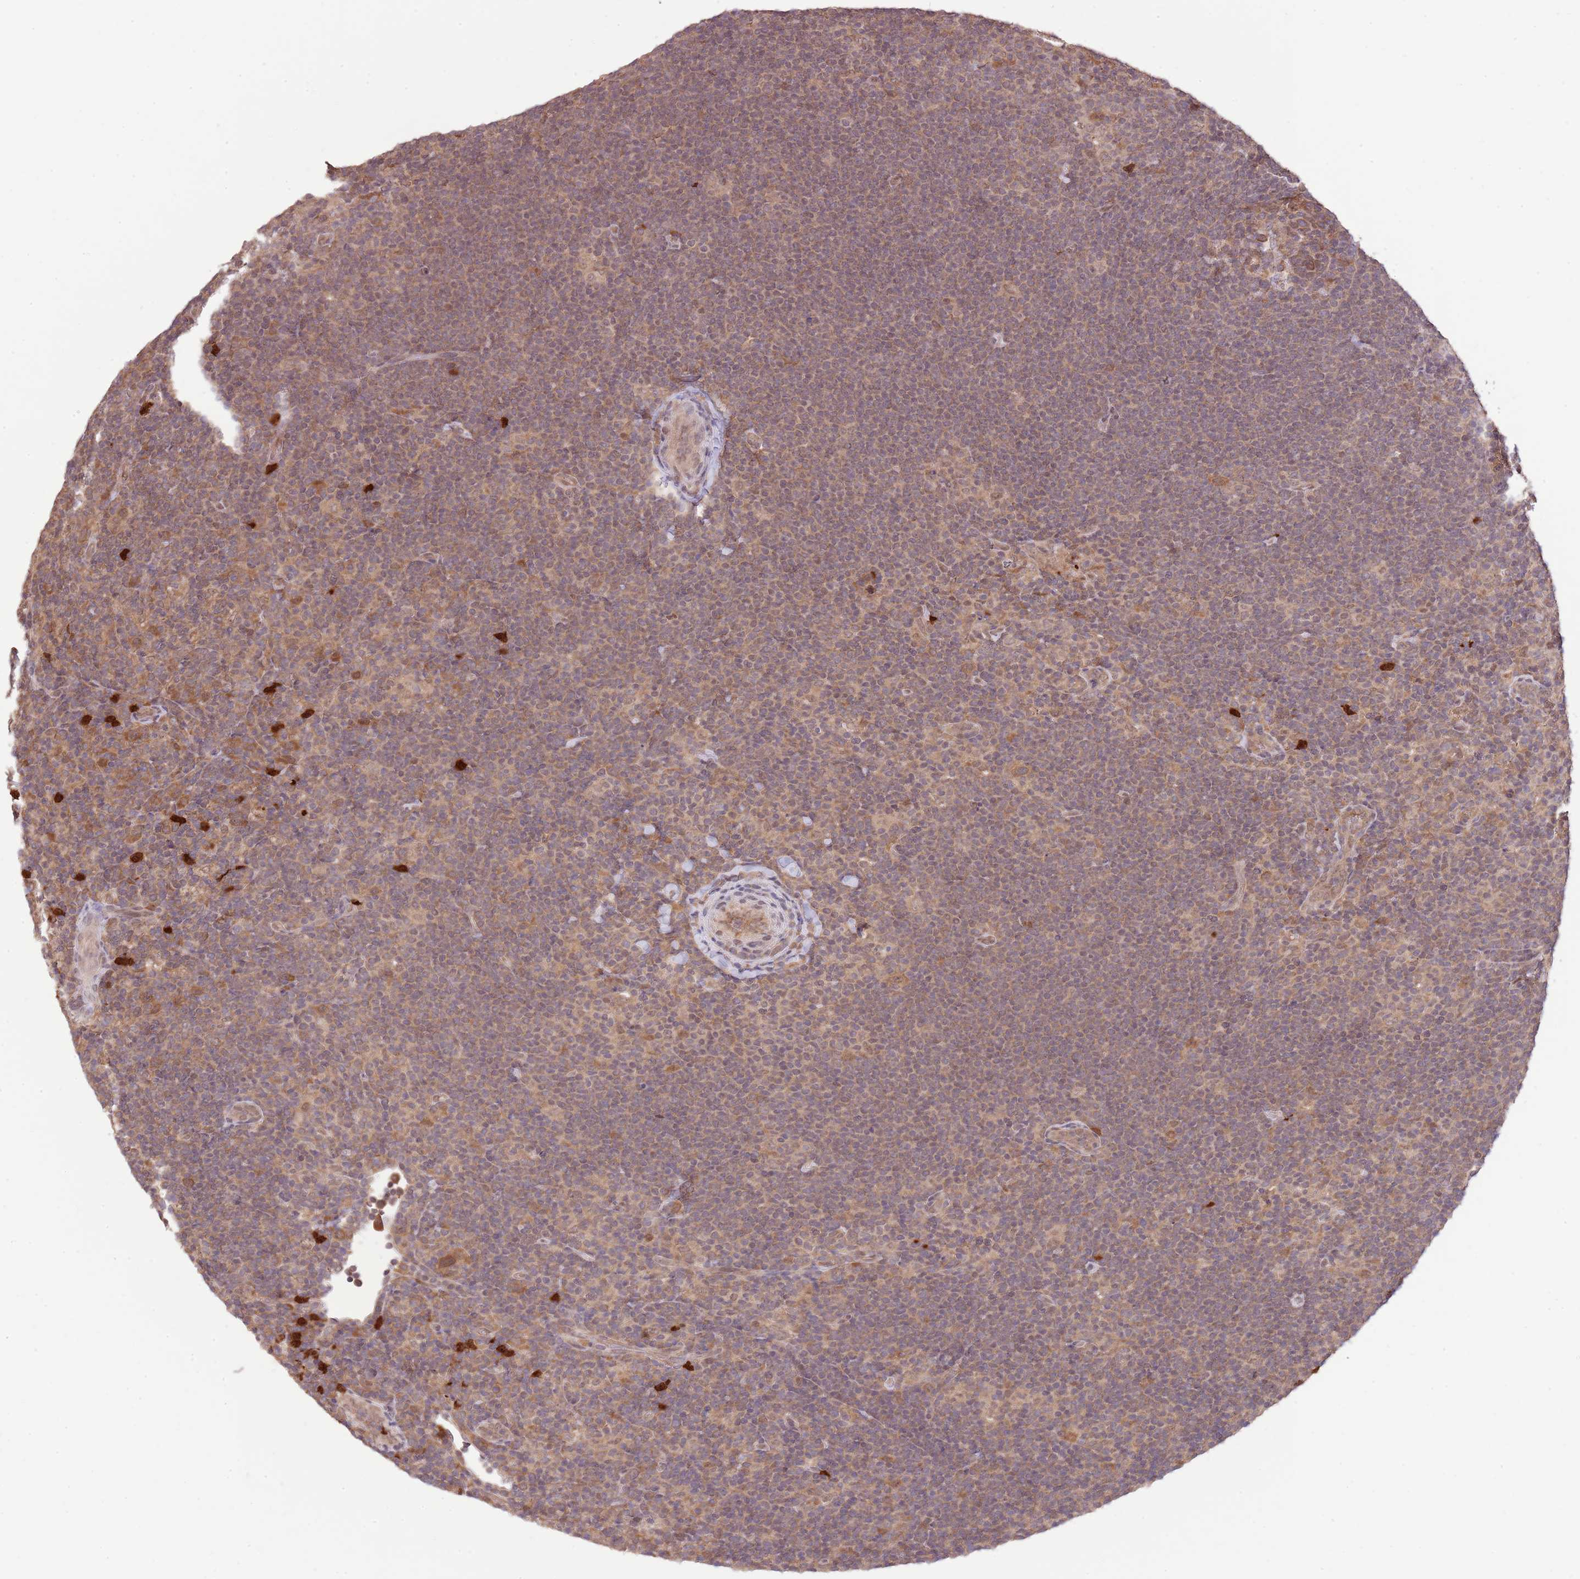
{"staining": {"intensity": "weak", "quantity": "<25%", "location": "cytoplasmic/membranous"}, "tissue": "lymphoma", "cell_type": "Tumor cells", "image_type": "cancer", "snomed": [{"axis": "morphology", "description": "Hodgkin's disease, NOS"}, {"axis": "topography", "description": "Lymph node"}], "caption": "Immunohistochemical staining of human lymphoma displays no significant expression in tumor cells.", "gene": "AMIGO1", "patient": {"sex": "female", "age": 57}}